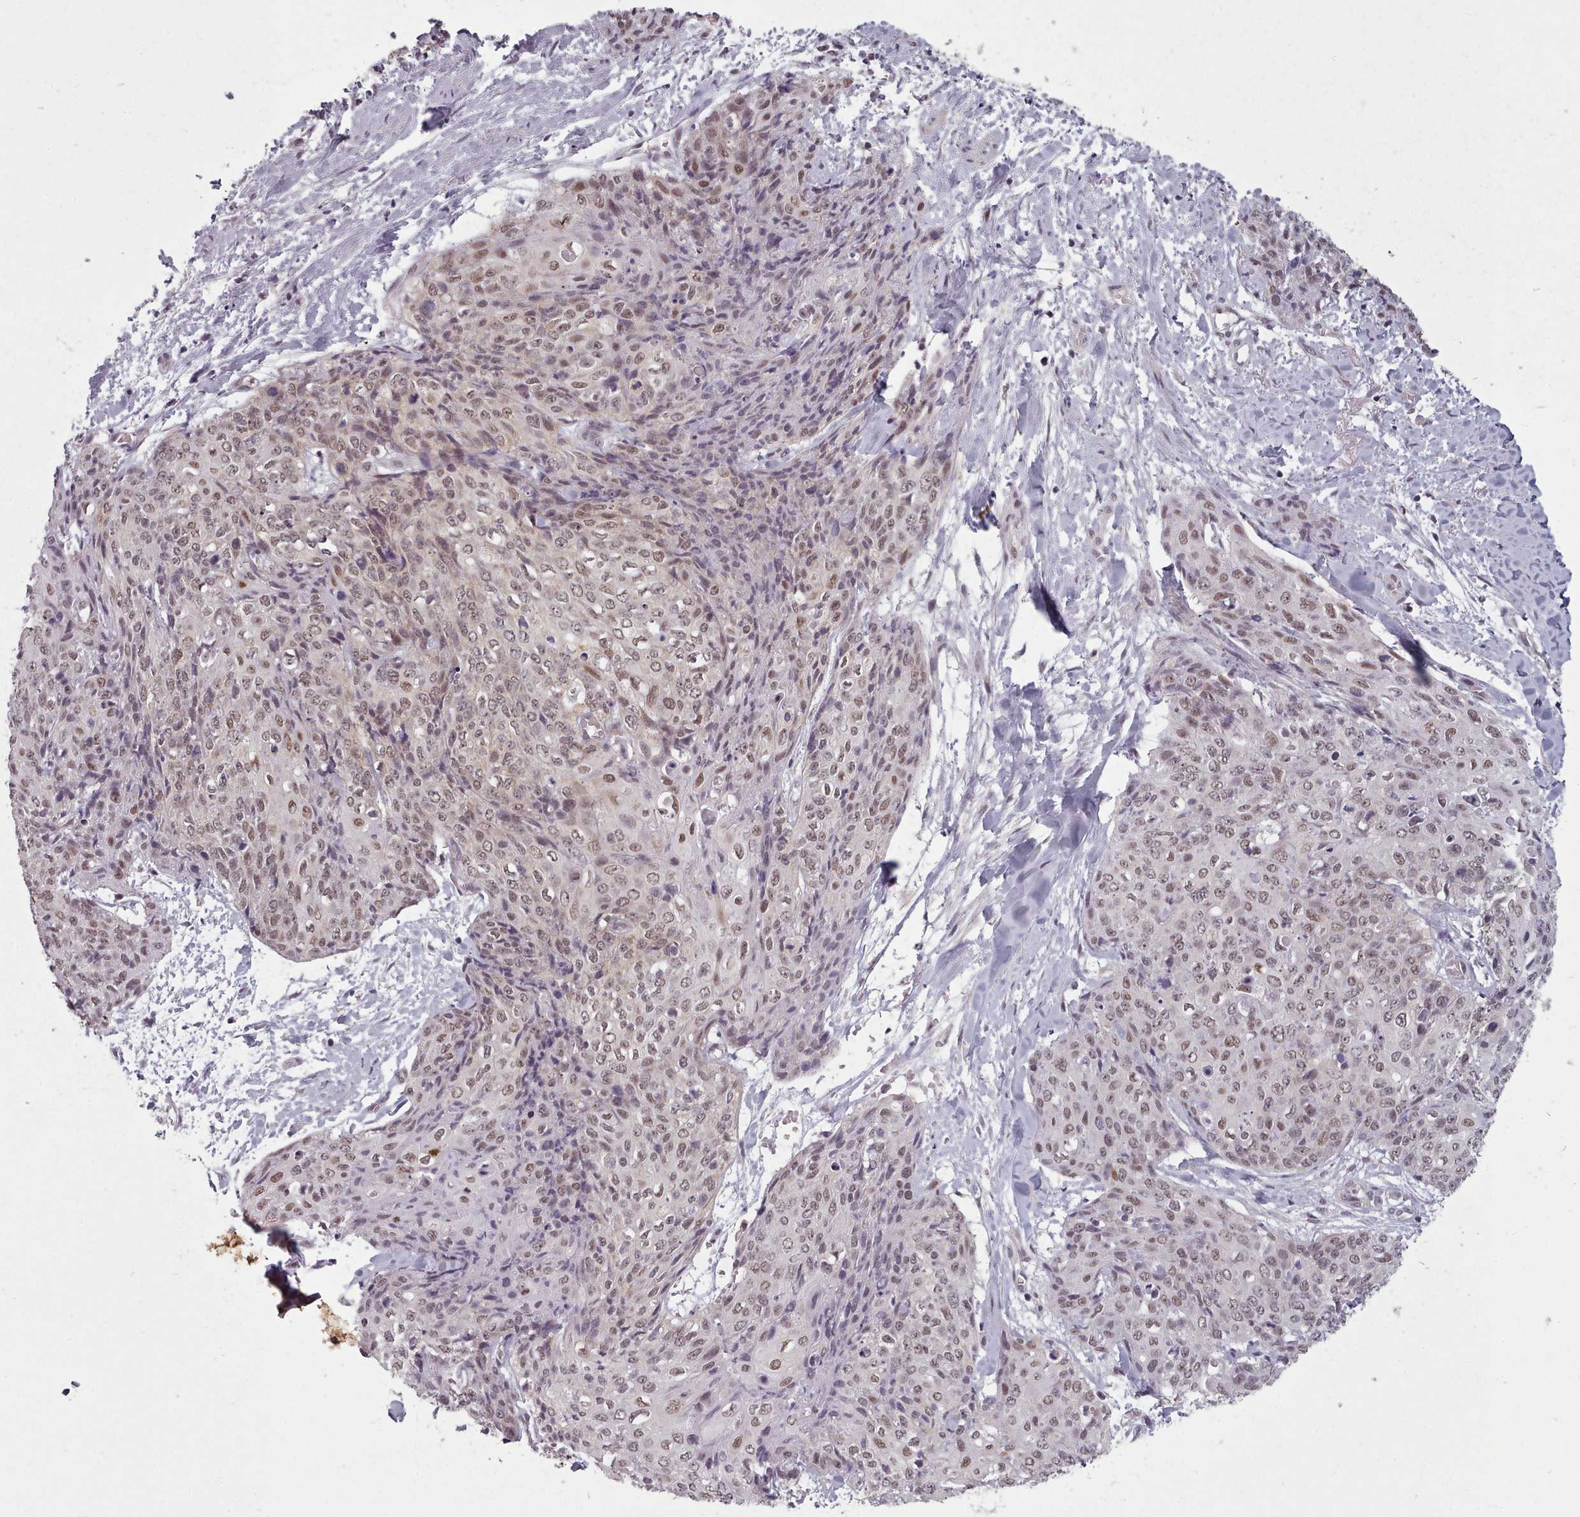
{"staining": {"intensity": "weak", "quantity": ">75%", "location": "nuclear"}, "tissue": "skin cancer", "cell_type": "Tumor cells", "image_type": "cancer", "snomed": [{"axis": "morphology", "description": "Squamous cell carcinoma, NOS"}, {"axis": "topography", "description": "Skin"}, {"axis": "topography", "description": "Vulva"}], "caption": "Protein analysis of skin squamous cell carcinoma tissue displays weak nuclear expression in about >75% of tumor cells.", "gene": "SRSF9", "patient": {"sex": "female", "age": 85}}